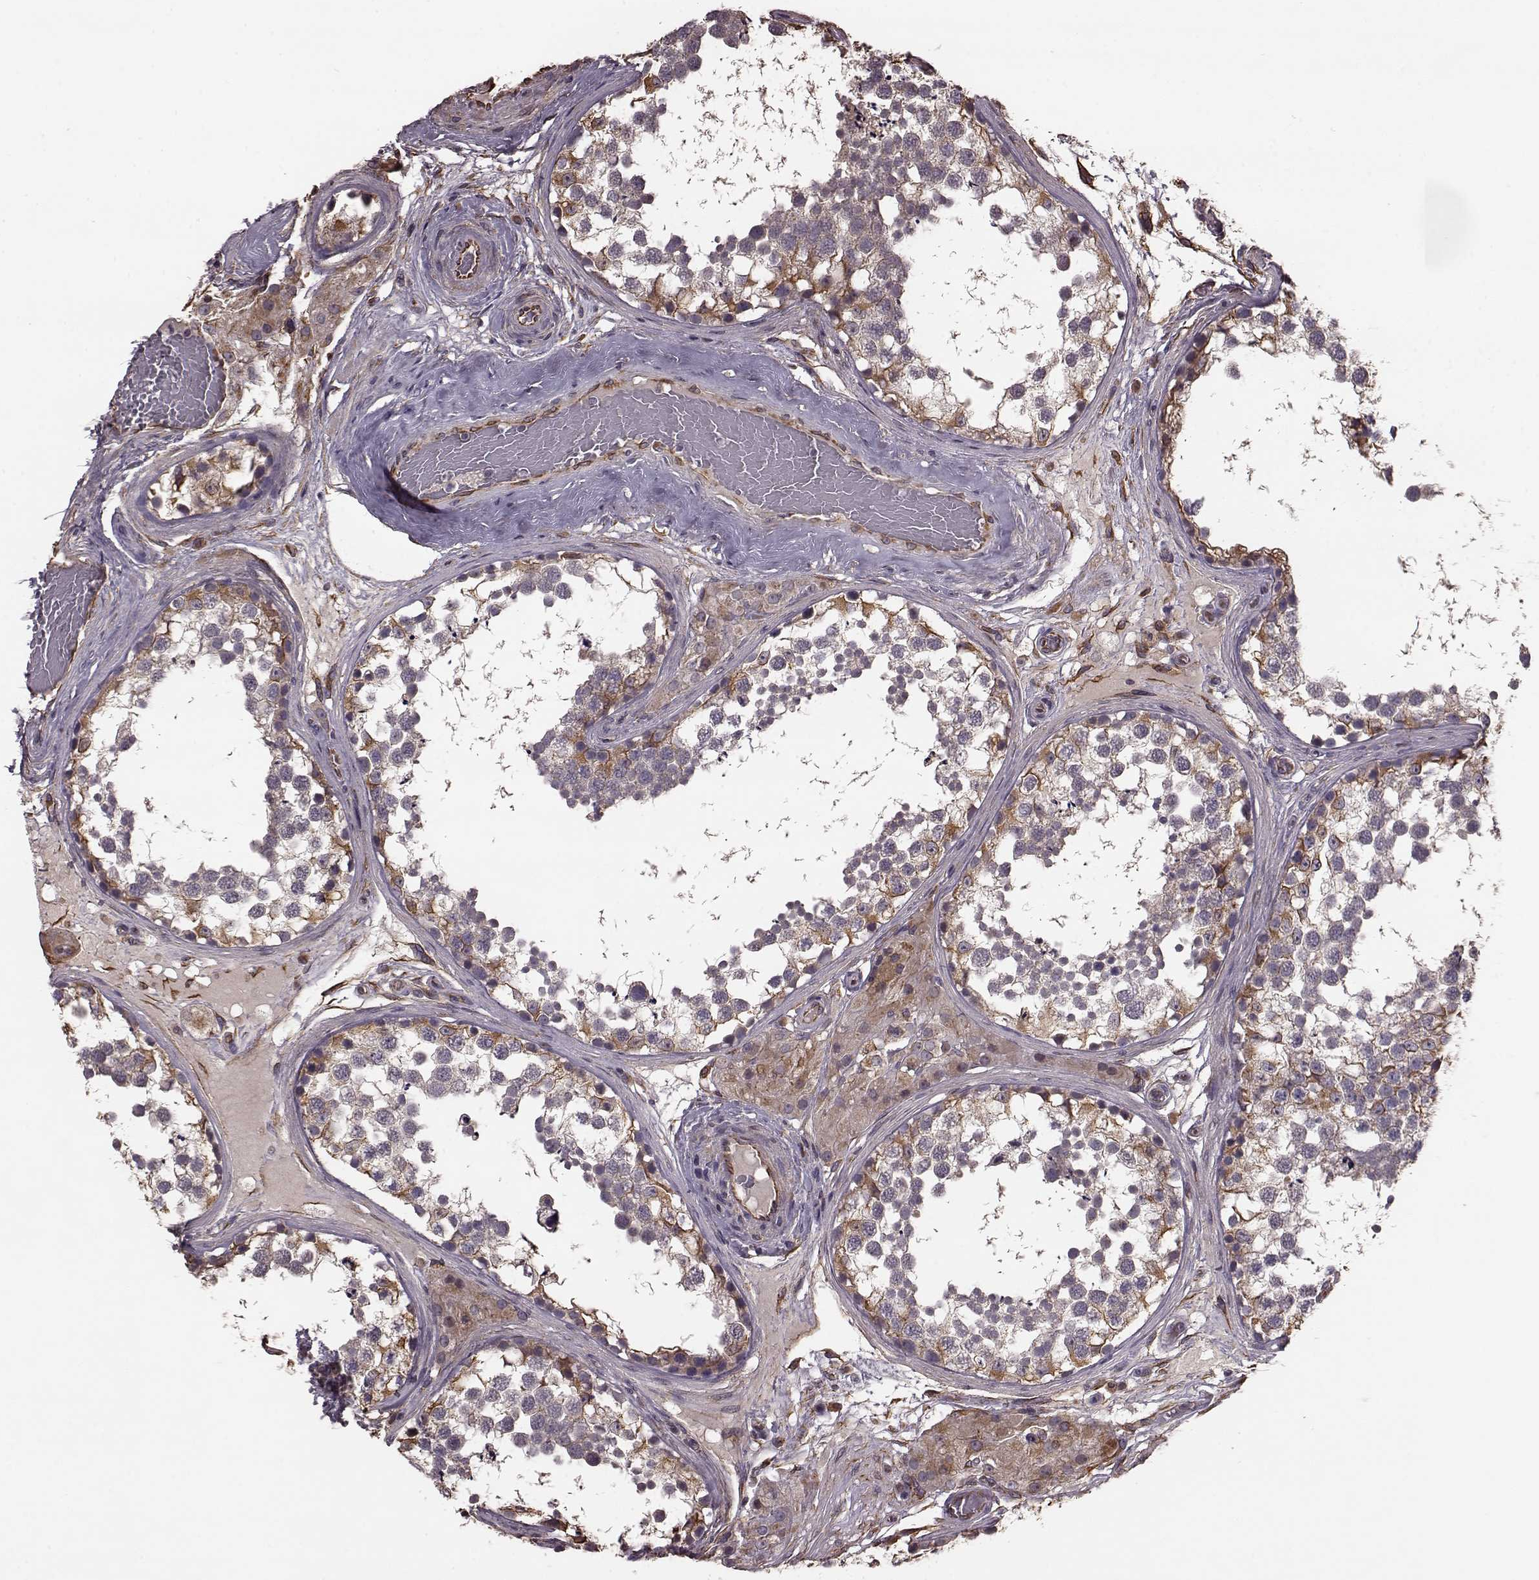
{"staining": {"intensity": "moderate", "quantity": "<25%", "location": "cytoplasmic/membranous"}, "tissue": "testis", "cell_type": "Cells in seminiferous ducts", "image_type": "normal", "snomed": [{"axis": "morphology", "description": "Normal tissue, NOS"}, {"axis": "morphology", "description": "Seminoma, NOS"}, {"axis": "topography", "description": "Testis"}], "caption": "Protein analysis of benign testis displays moderate cytoplasmic/membranous staining in approximately <25% of cells in seminiferous ducts.", "gene": "NTF3", "patient": {"sex": "male", "age": 65}}